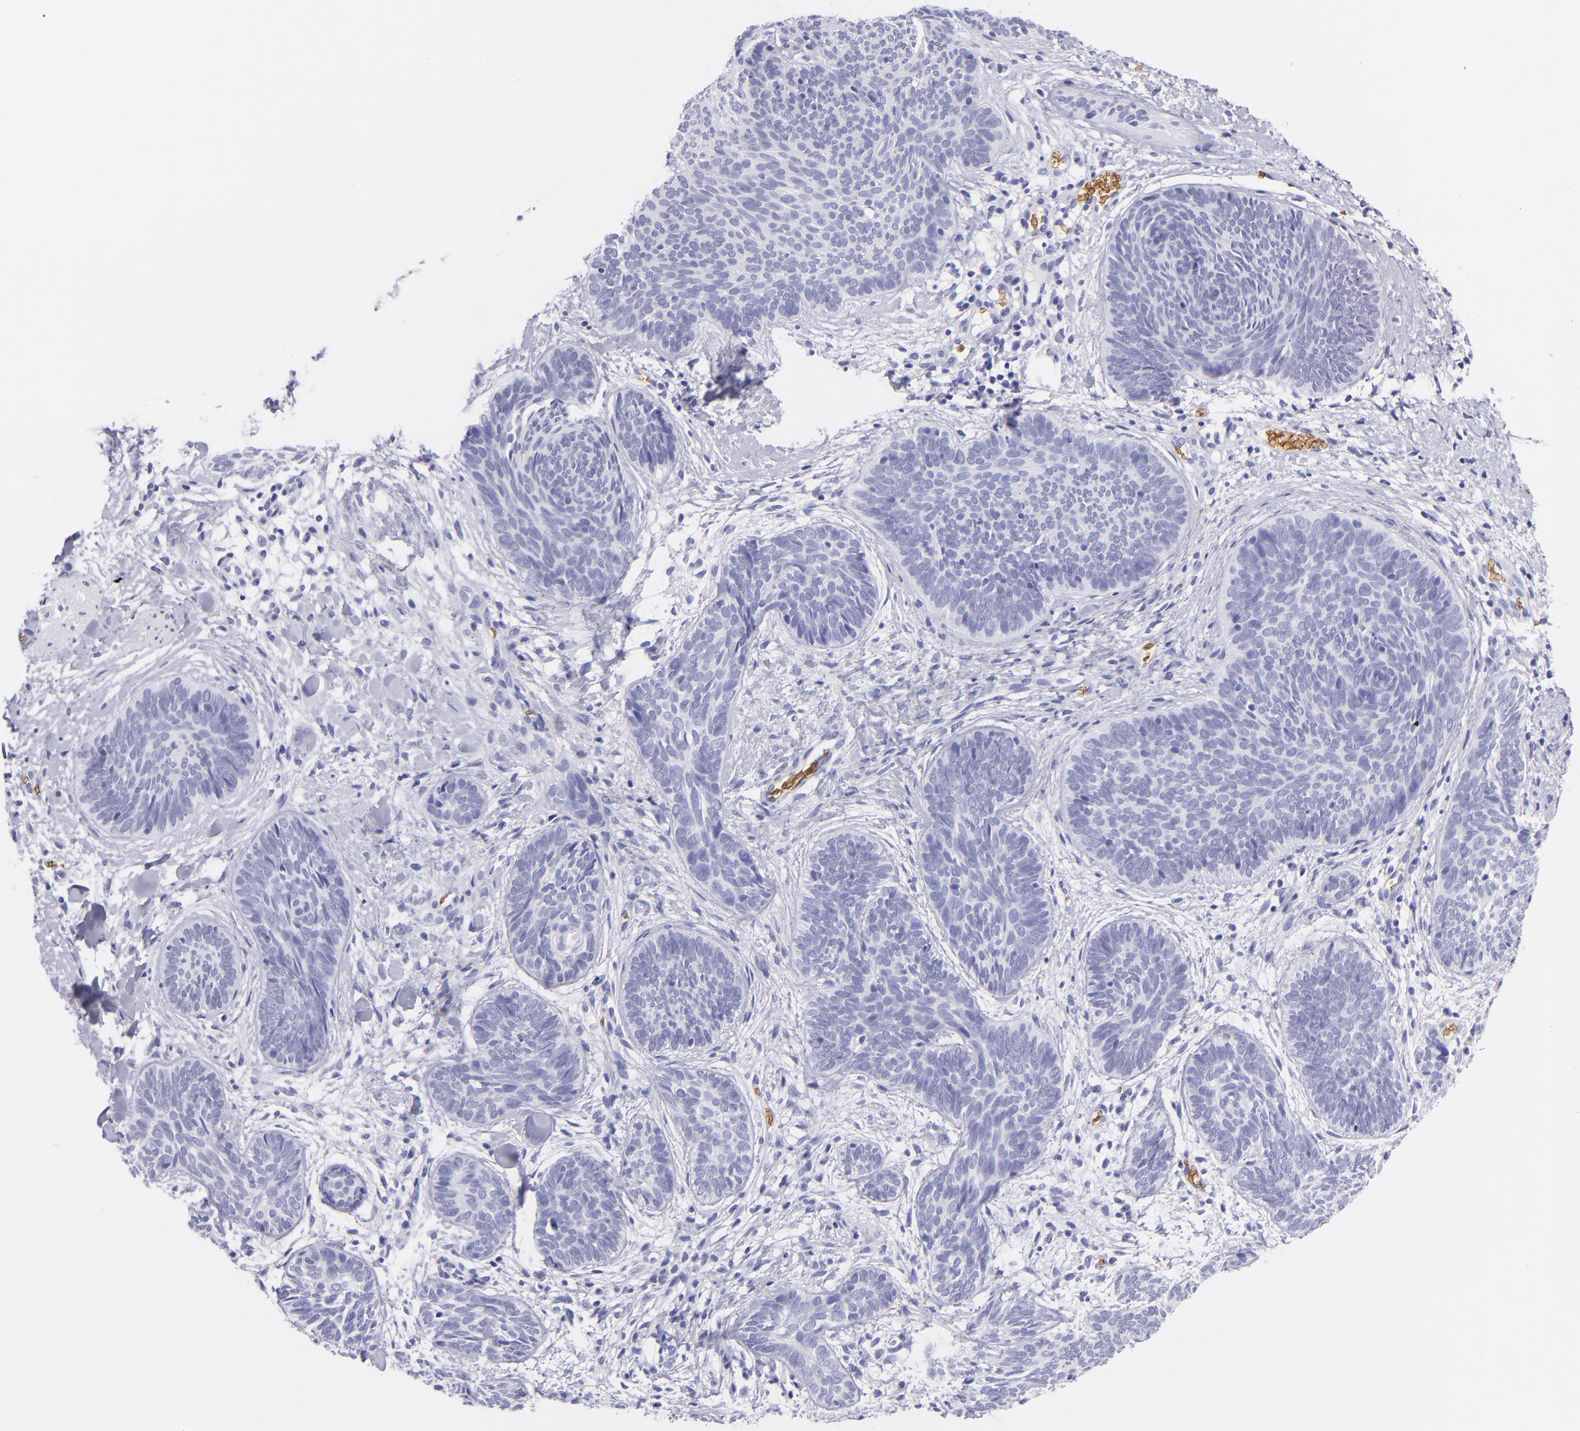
{"staining": {"intensity": "negative", "quantity": "none", "location": "none"}, "tissue": "skin cancer", "cell_type": "Tumor cells", "image_type": "cancer", "snomed": [{"axis": "morphology", "description": "Basal cell carcinoma"}, {"axis": "topography", "description": "Skin"}], "caption": "A micrograph of basal cell carcinoma (skin) stained for a protein exhibits no brown staining in tumor cells. (DAB immunohistochemistry with hematoxylin counter stain).", "gene": "GYPA", "patient": {"sex": "female", "age": 81}}